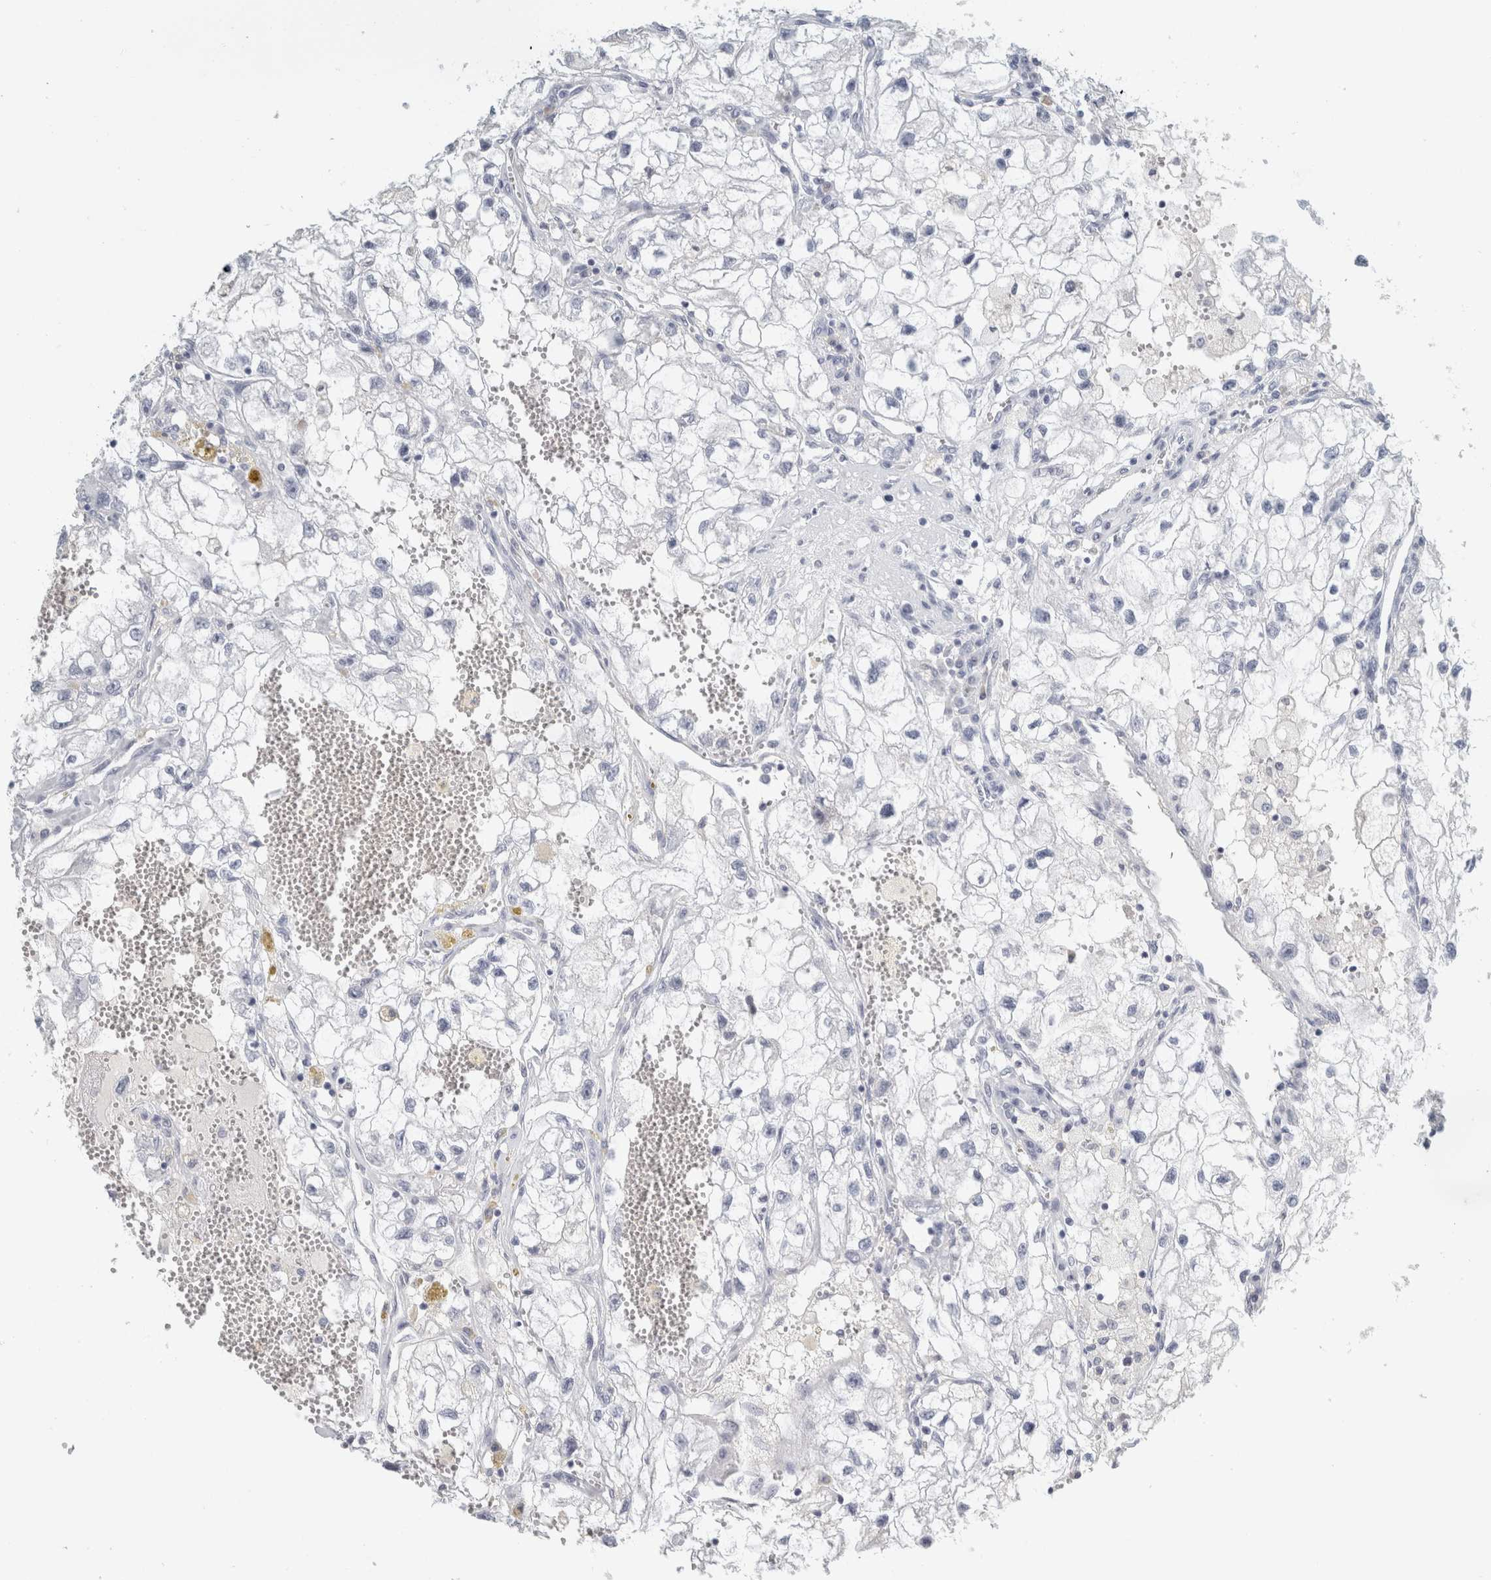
{"staining": {"intensity": "negative", "quantity": "none", "location": "none"}, "tissue": "renal cancer", "cell_type": "Tumor cells", "image_type": "cancer", "snomed": [{"axis": "morphology", "description": "Adenocarcinoma, NOS"}, {"axis": "topography", "description": "Kidney"}], "caption": "The histopathology image displays no significant expression in tumor cells of adenocarcinoma (renal).", "gene": "TSPAN8", "patient": {"sex": "female", "age": 70}}